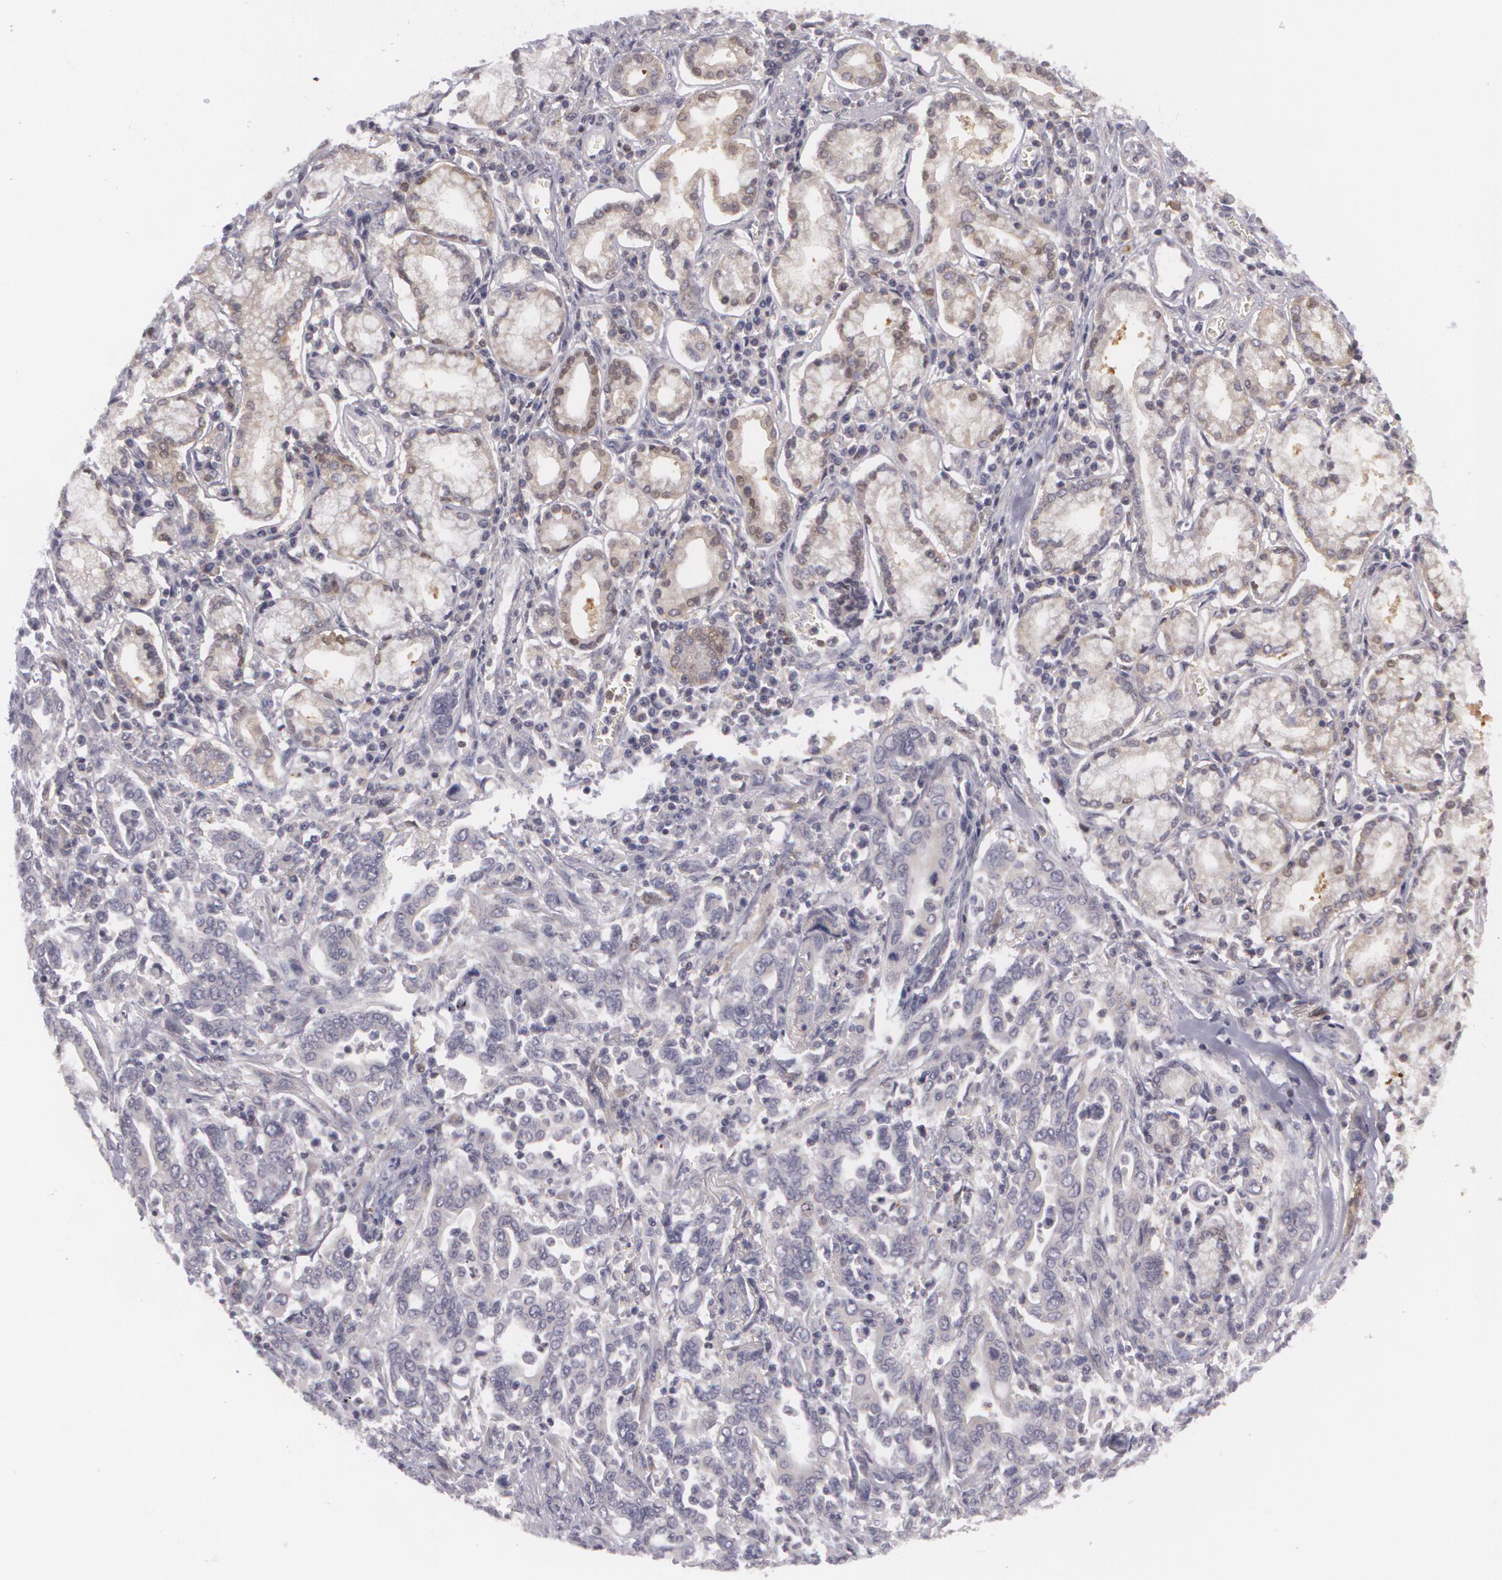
{"staining": {"intensity": "weak", "quantity": "25%-75%", "location": "cytoplasmic/membranous"}, "tissue": "pancreatic cancer", "cell_type": "Tumor cells", "image_type": "cancer", "snomed": [{"axis": "morphology", "description": "Adenocarcinoma, NOS"}, {"axis": "topography", "description": "Pancreas"}], "caption": "Approximately 25%-75% of tumor cells in pancreatic cancer (adenocarcinoma) display weak cytoplasmic/membranous protein expression as visualized by brown immunohistochemical staining.", "gene": "BIN1", "patient": {"sex": "female", "age": 57}}